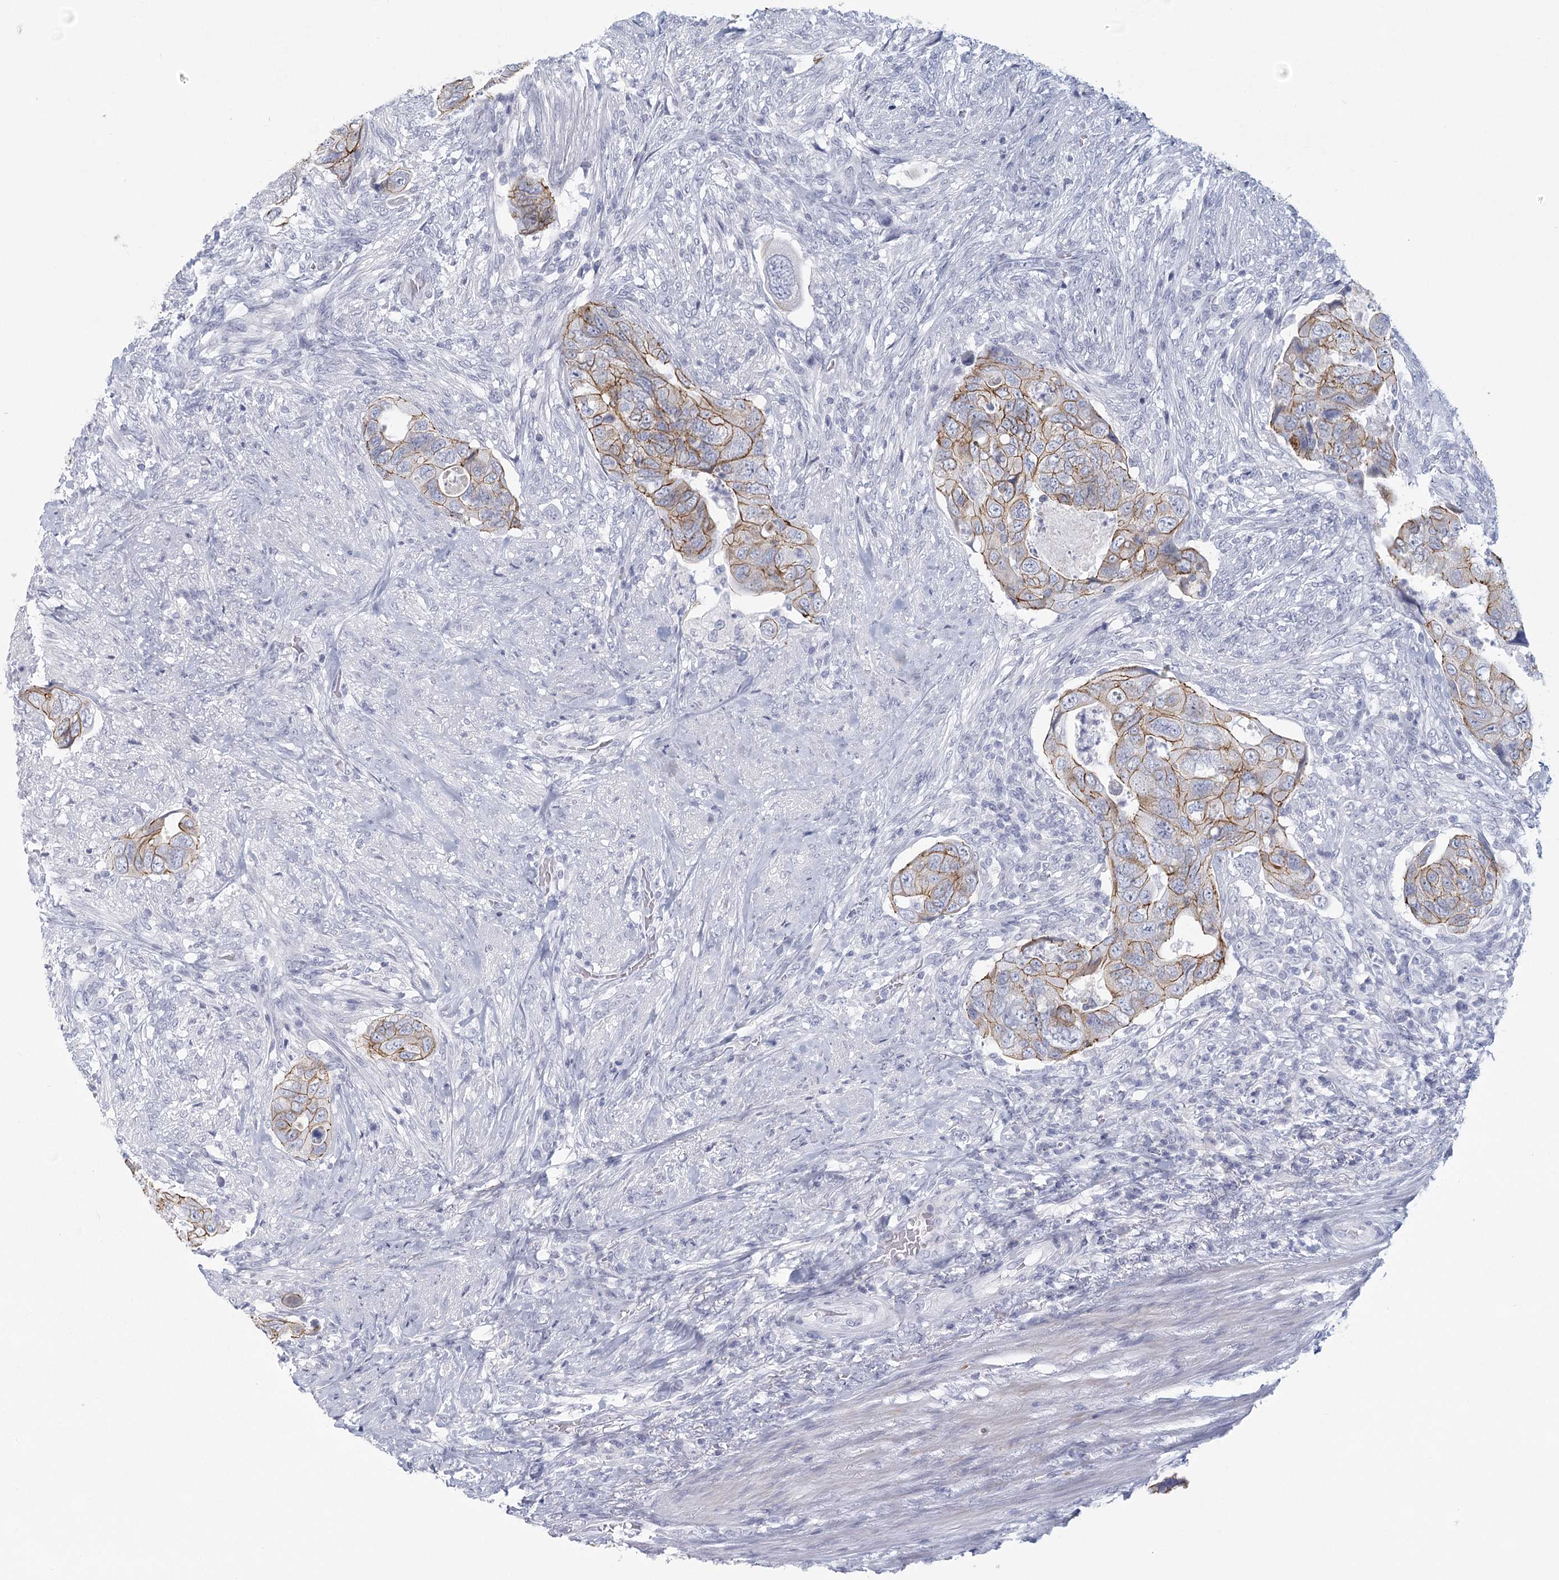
{"staining": {"intensity": "moderate", "quantity": "25%-75%", "location": "cytoplasmic/membranous"}, "tissue": "colorectal cancer", "cell_type": "Tumor cells", "image_type": "cancer", "snomed": [{"axis": "morphology", "description": "Adenocarcinoma, NOS"}, {"axis": "topography", "description": "Rectum"}], "caption": "An immunohistochemistry image of tumor tissue is shown. Protein staining in brown shows moderate cytoplasmic/membranous positivity in colorectal cancer within tumor cells.", "gene": "WNT8B", "patient": {"sex": "male", "age": 63}}